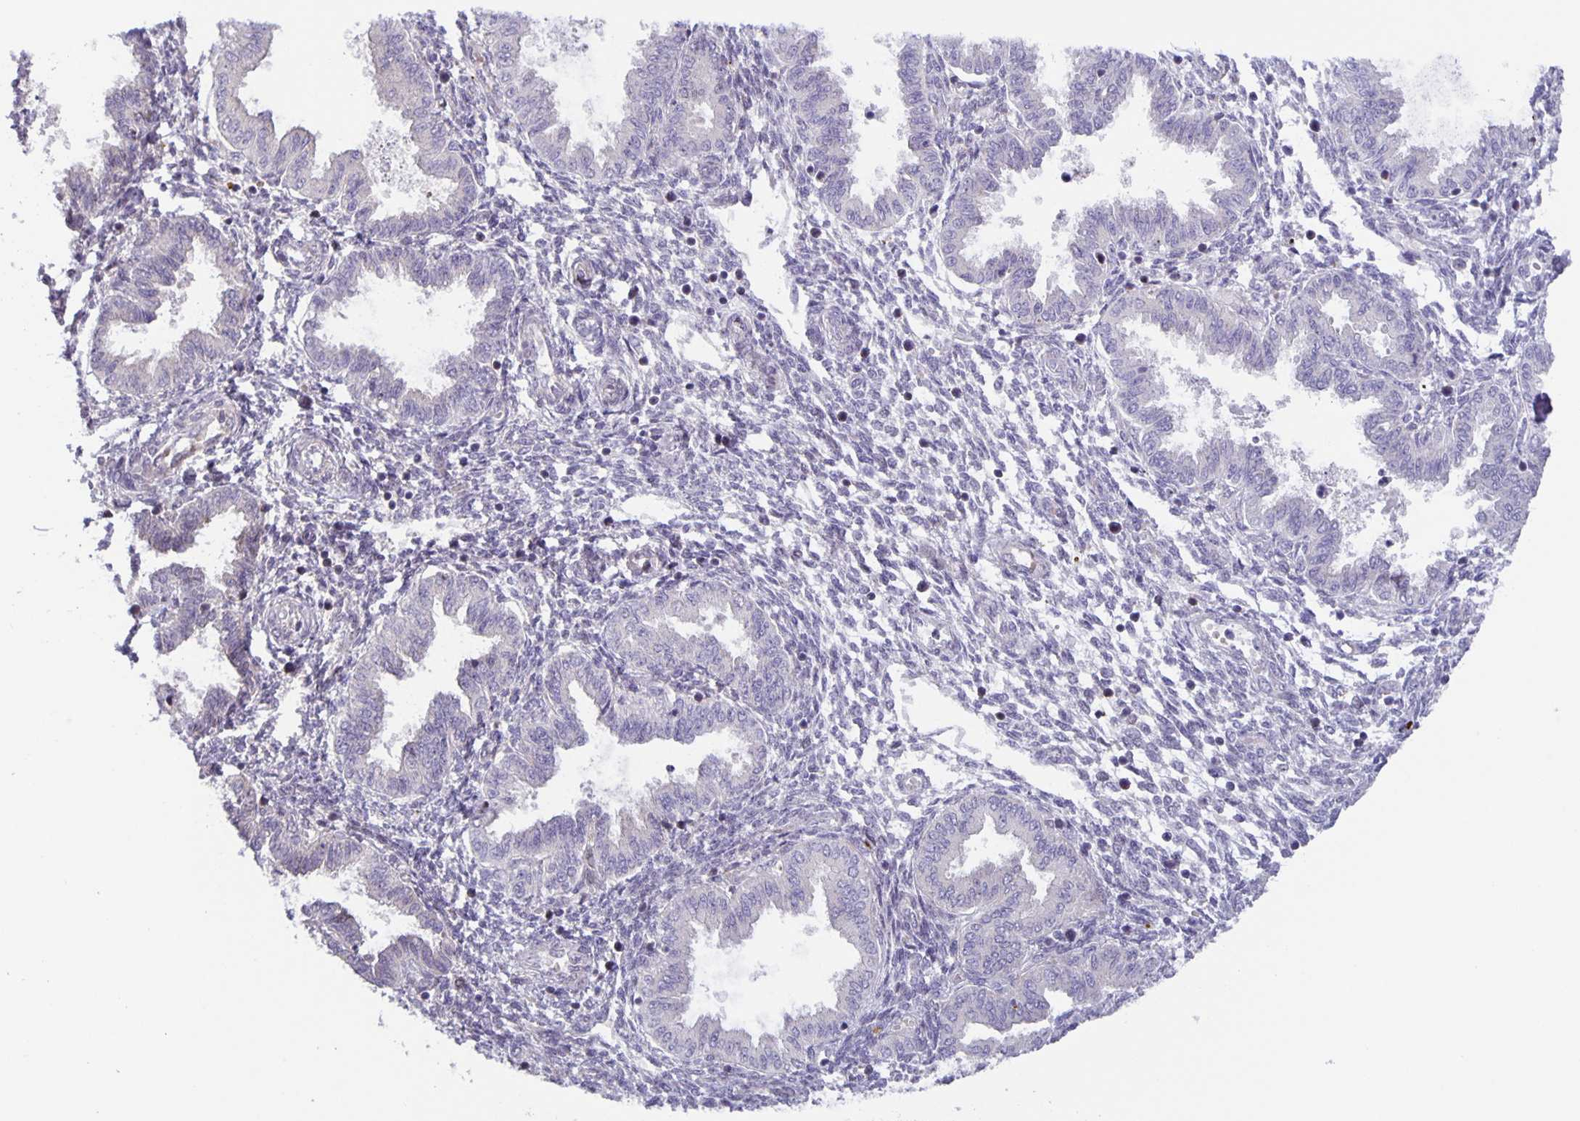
{"staining": {"intensity": "negative", "quantity": "none", "location": "none"}, "tissue": "endometrium", "cell_type": "Cells in endometrial stroma", "image_type": "normal", "snomed": [{"axis": "morphology", "description": "Normal tissue, NOS"}, {"axis": "topography", "description": "Endometrium"}], "caption": "DAB immunohistochemical staining of benign human endometrium displays no significant staining in cells in endometrial stroma. Brightfield microscopy of immunohistochemistry stained with DAB (3,3'-diaminobenzidine) (brown) and hematoxylin (blue), captured at high magnification.", "gene": "MAPK12", "patient": {"sex": "female", "age": 33}}